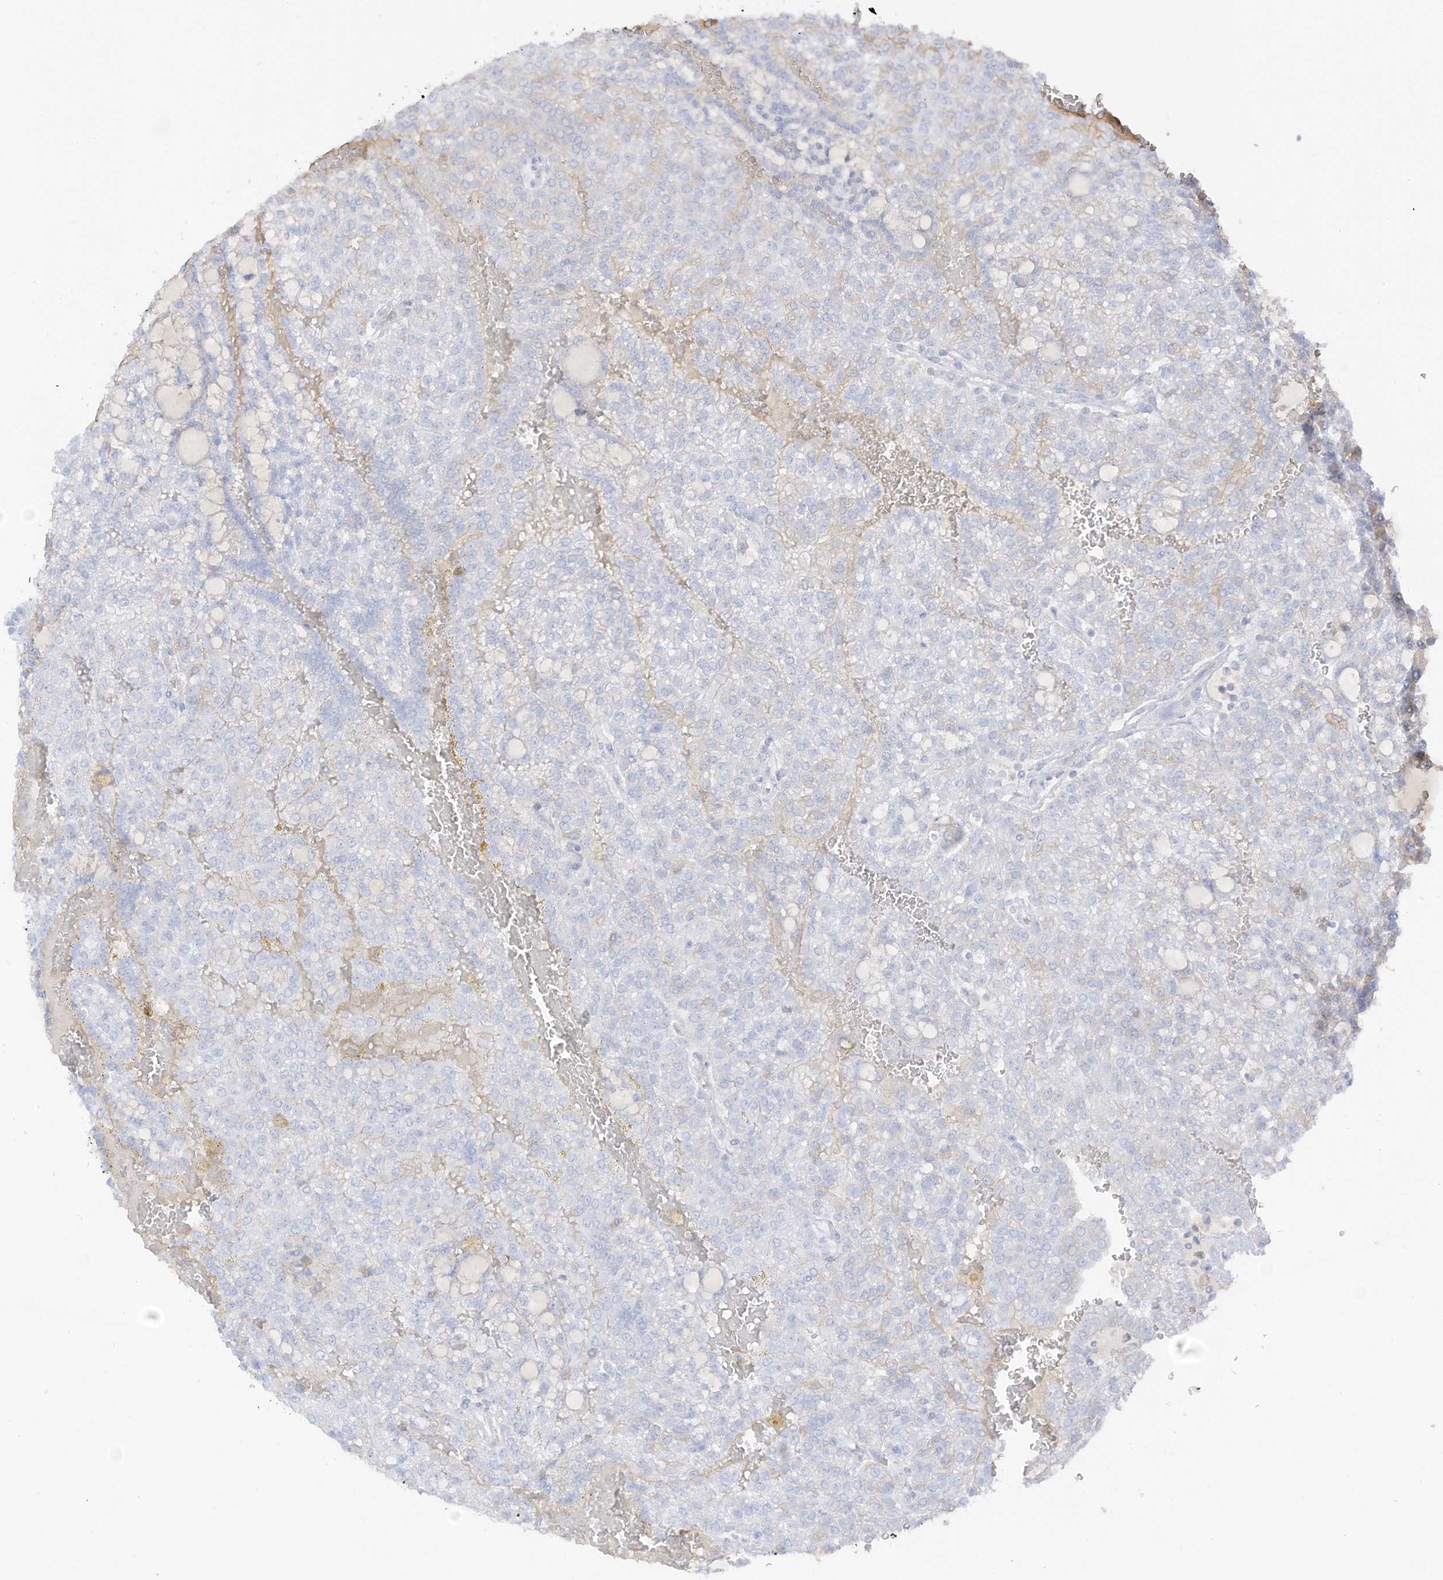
{"staining": {"intensity": "negative", "quantity": "none", "location": "none"}, "tissue": "renal cancer", "cell_type": "Tumor cells", "image_type": "cancer", "snomed": [{"axis": "morphology", "description": "Adenocarcinoma, NOS"}, {"axis": "topography", "description": "Kidney"}], "caption": "An immunohistochemistry image of adenocarcinoma (renal) is shown. There is no staining in tumor cells of adenocarcinoma (renal).", "gene": "HSD17B13", "patient": {"sex": "male", "age": 63}}